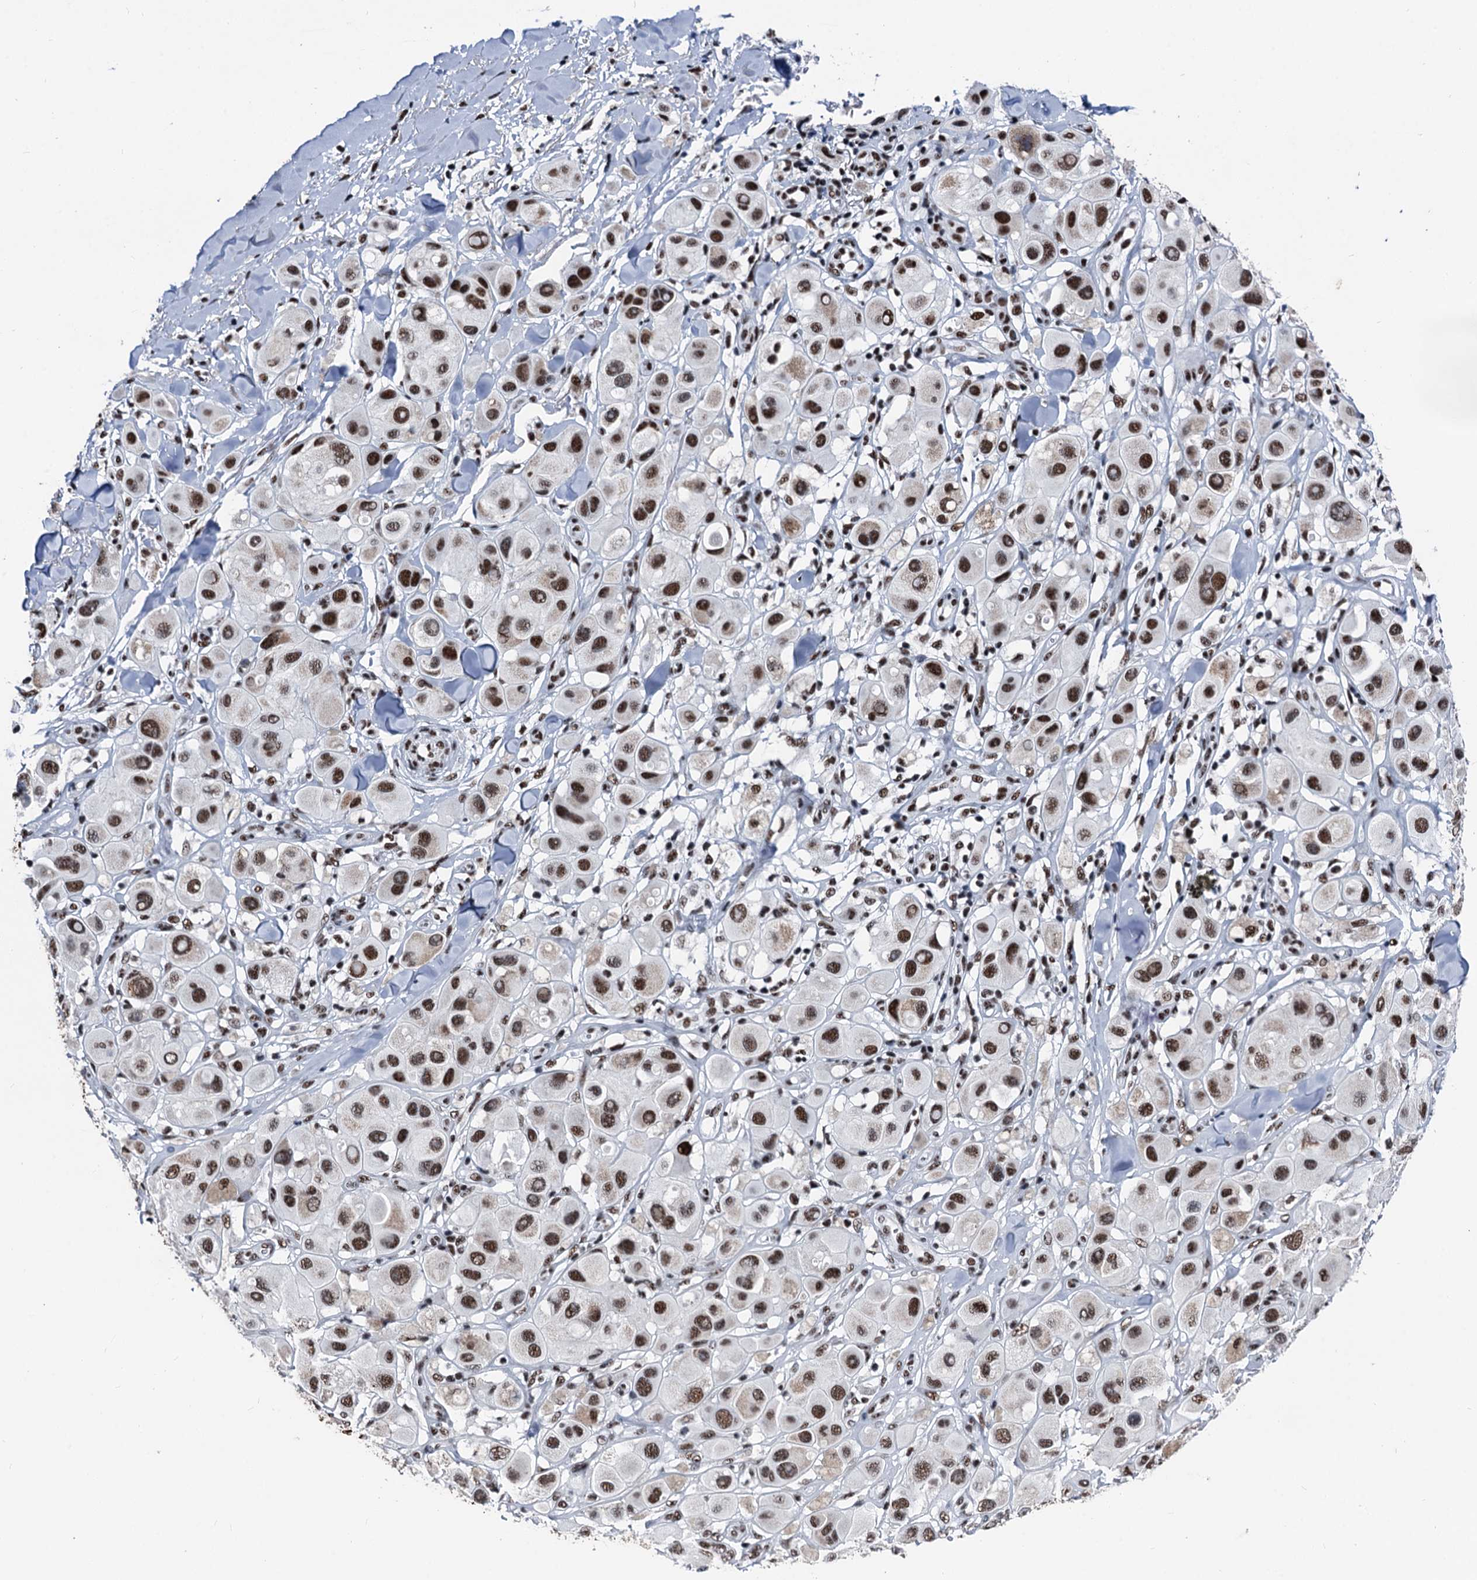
{"staining": {"intensity": "strong", "quantity": ">75%", "location": "nuclear"}, "tissue": "melanoma", "cell_type": "Tumor cells", "image_type": "cancer", "snomed": [{"axis": "morphology", "description": "Malignant melanoma, Metastatic site"}, {"axis": "topography", "description": "Skin"}], "caption": "Tumor cells exhibit high levels of strong nuclear staining in approximately >75% of cells in melanoma. The protein is stained brown, and the nuclei are stained in blue (DAB (3,3'-diaminobenzidine) IHC with brightfield microscopy, high magnification).", "gene": "DDX23", "patient": {"sex": "male", "age": 41}}